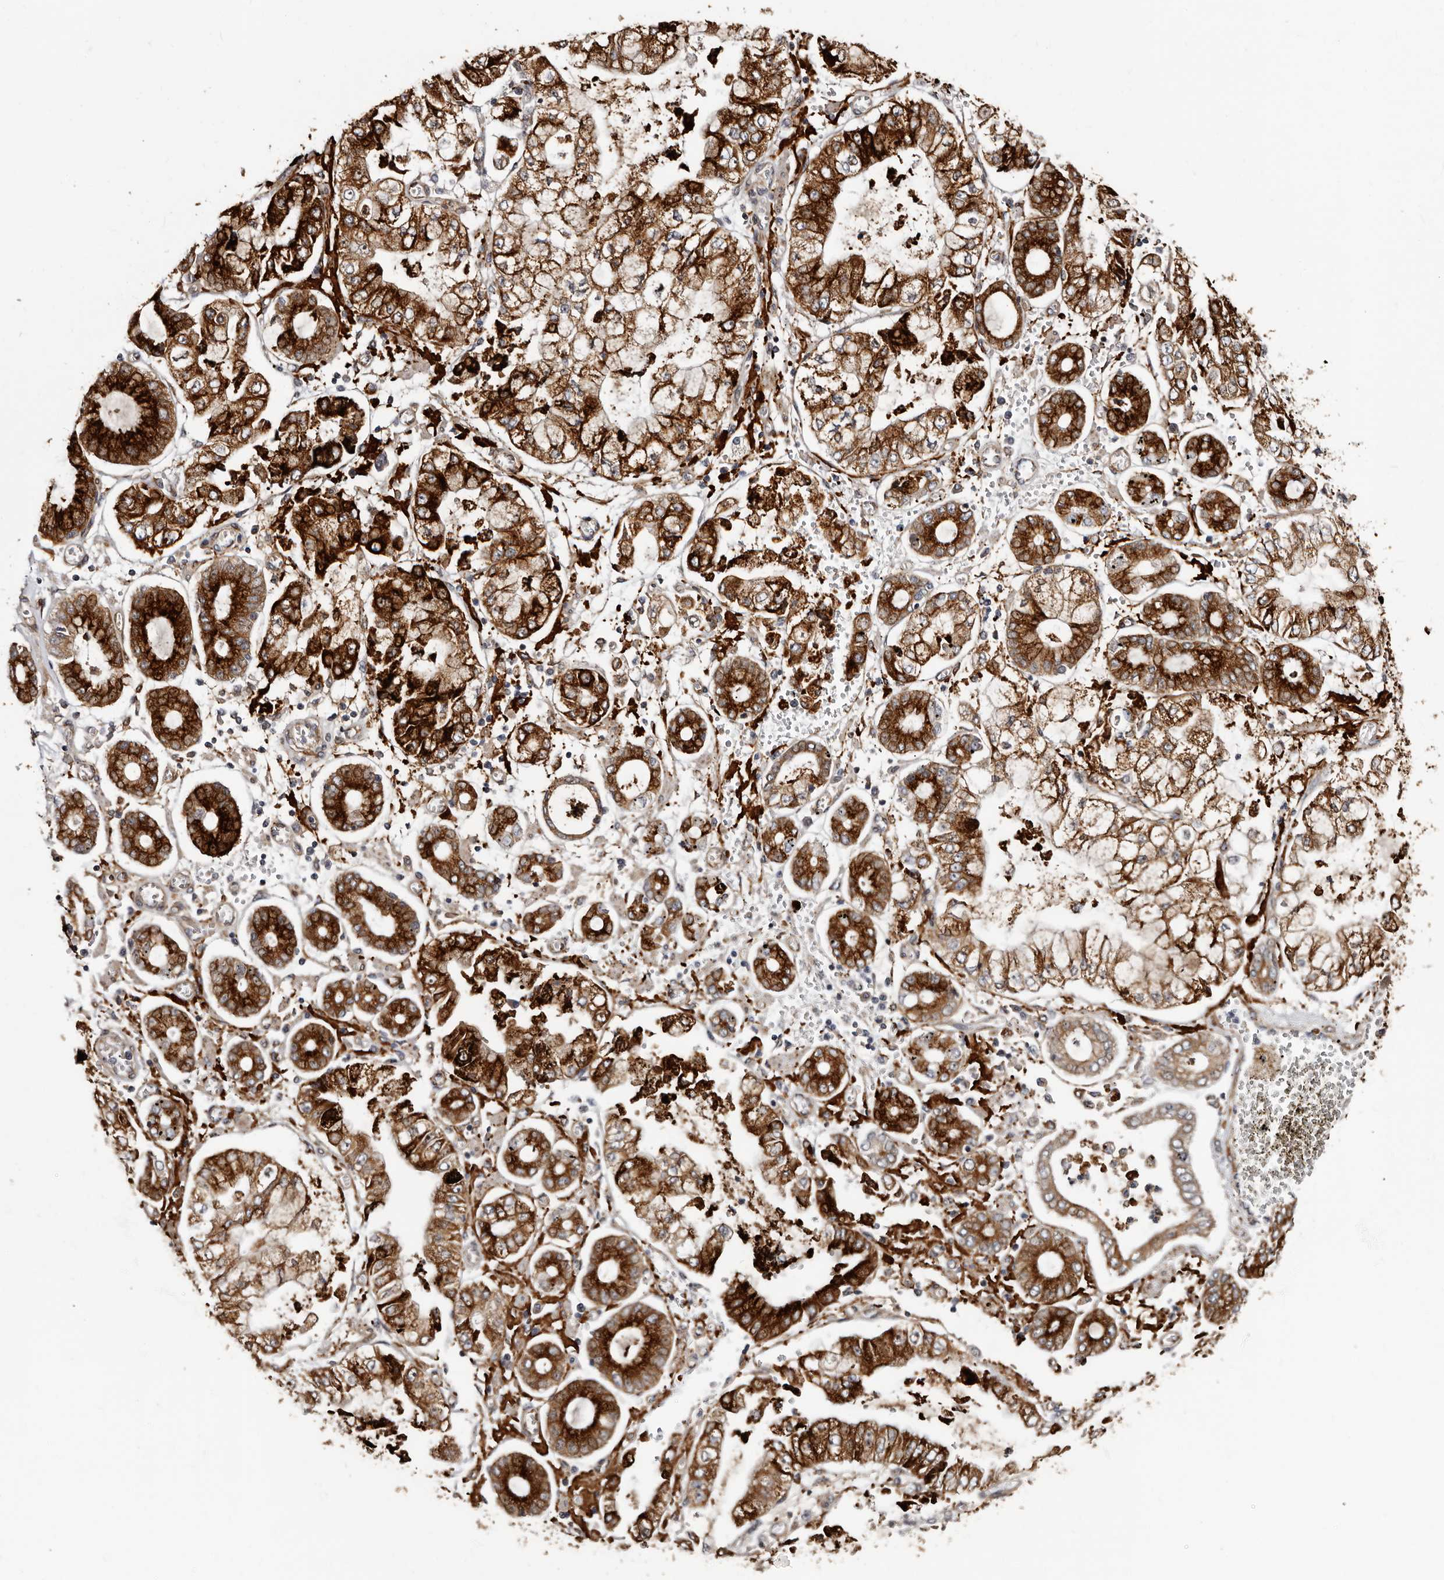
{"staining": {"intensity": "strong", "quantity": ">75%", "location": "cytoplasmic/membranous"}, "tissue": "stomach cancer", "cell_type": "Tumor cells", "image_type": "cancer", "snomed": [{"axis": "morphology", "description": "Adenocarcinoma, NOS"}, {"axis": "topography", "description": "Stomach"}], "caption": "Protein staining of stomach adenocarcinoma tissue exhibits strong cytoplasmic/membranous positivity in about >75% of tumor cells. The staining was performed using DAB to visualize the protein expression in brown, while the nuclei were stained in blue with hematoxylin (Magnification: 20x).", "gene": "TBC1D22B", "patient": {"sex": "male", "age": 76}}